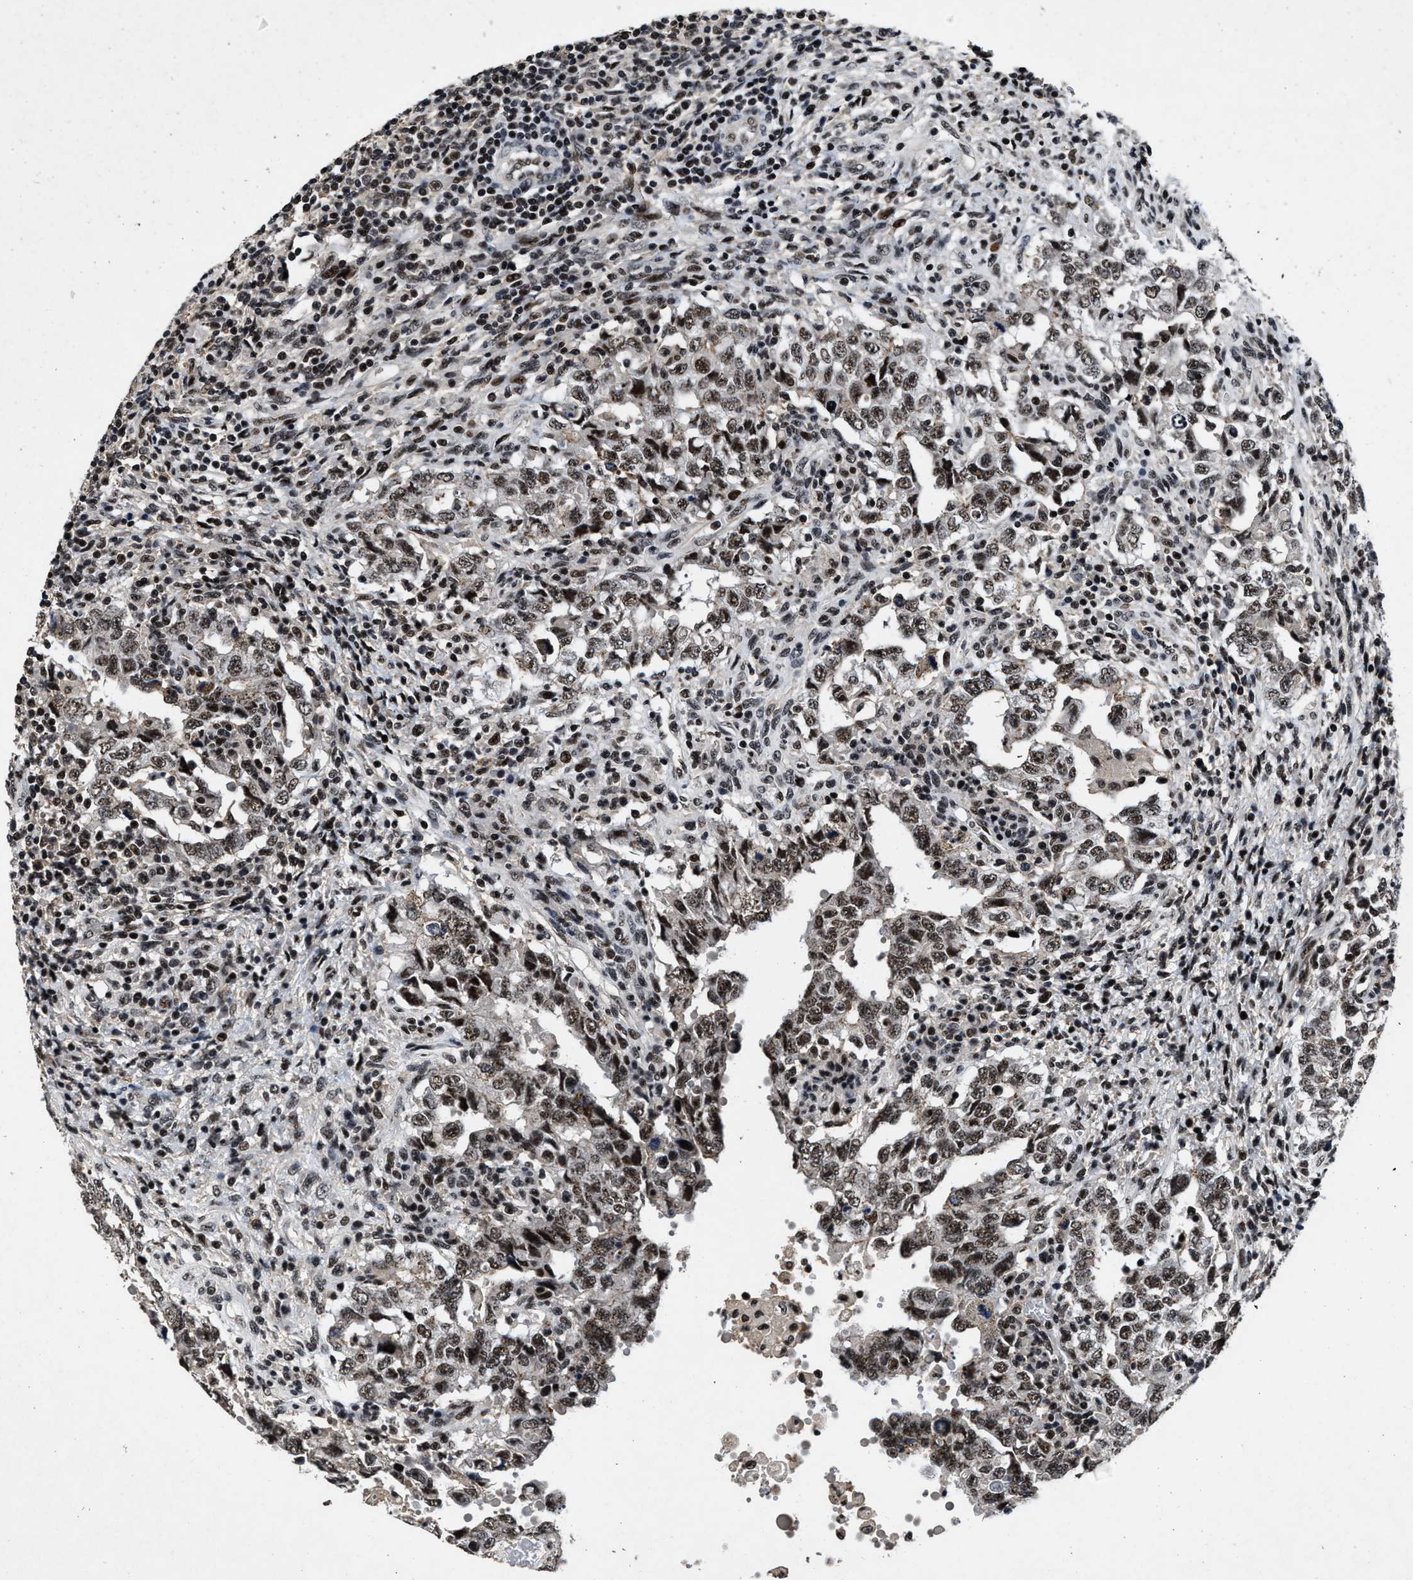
{"staining": {"intensity": "moderate", "quantity": ">75%", "location": "nuclear"}, "tissue": "testis cancer", "cell_type": "Tumor cells", "image_type": "cancer", "snomed": [{"axis": "morphology", "description": "Carcinoma, Embryonal, NOS"}, {"axis": "topography", "description": "Testis"}], "caption": "Testis cancer (embryonal carcinoma) stained with a brown dye exhibits moderate nuclear positive staining in about >75% of tumor cells.", "gene": "ZNF233", "patient": {"sex": "male", "age": 26}}